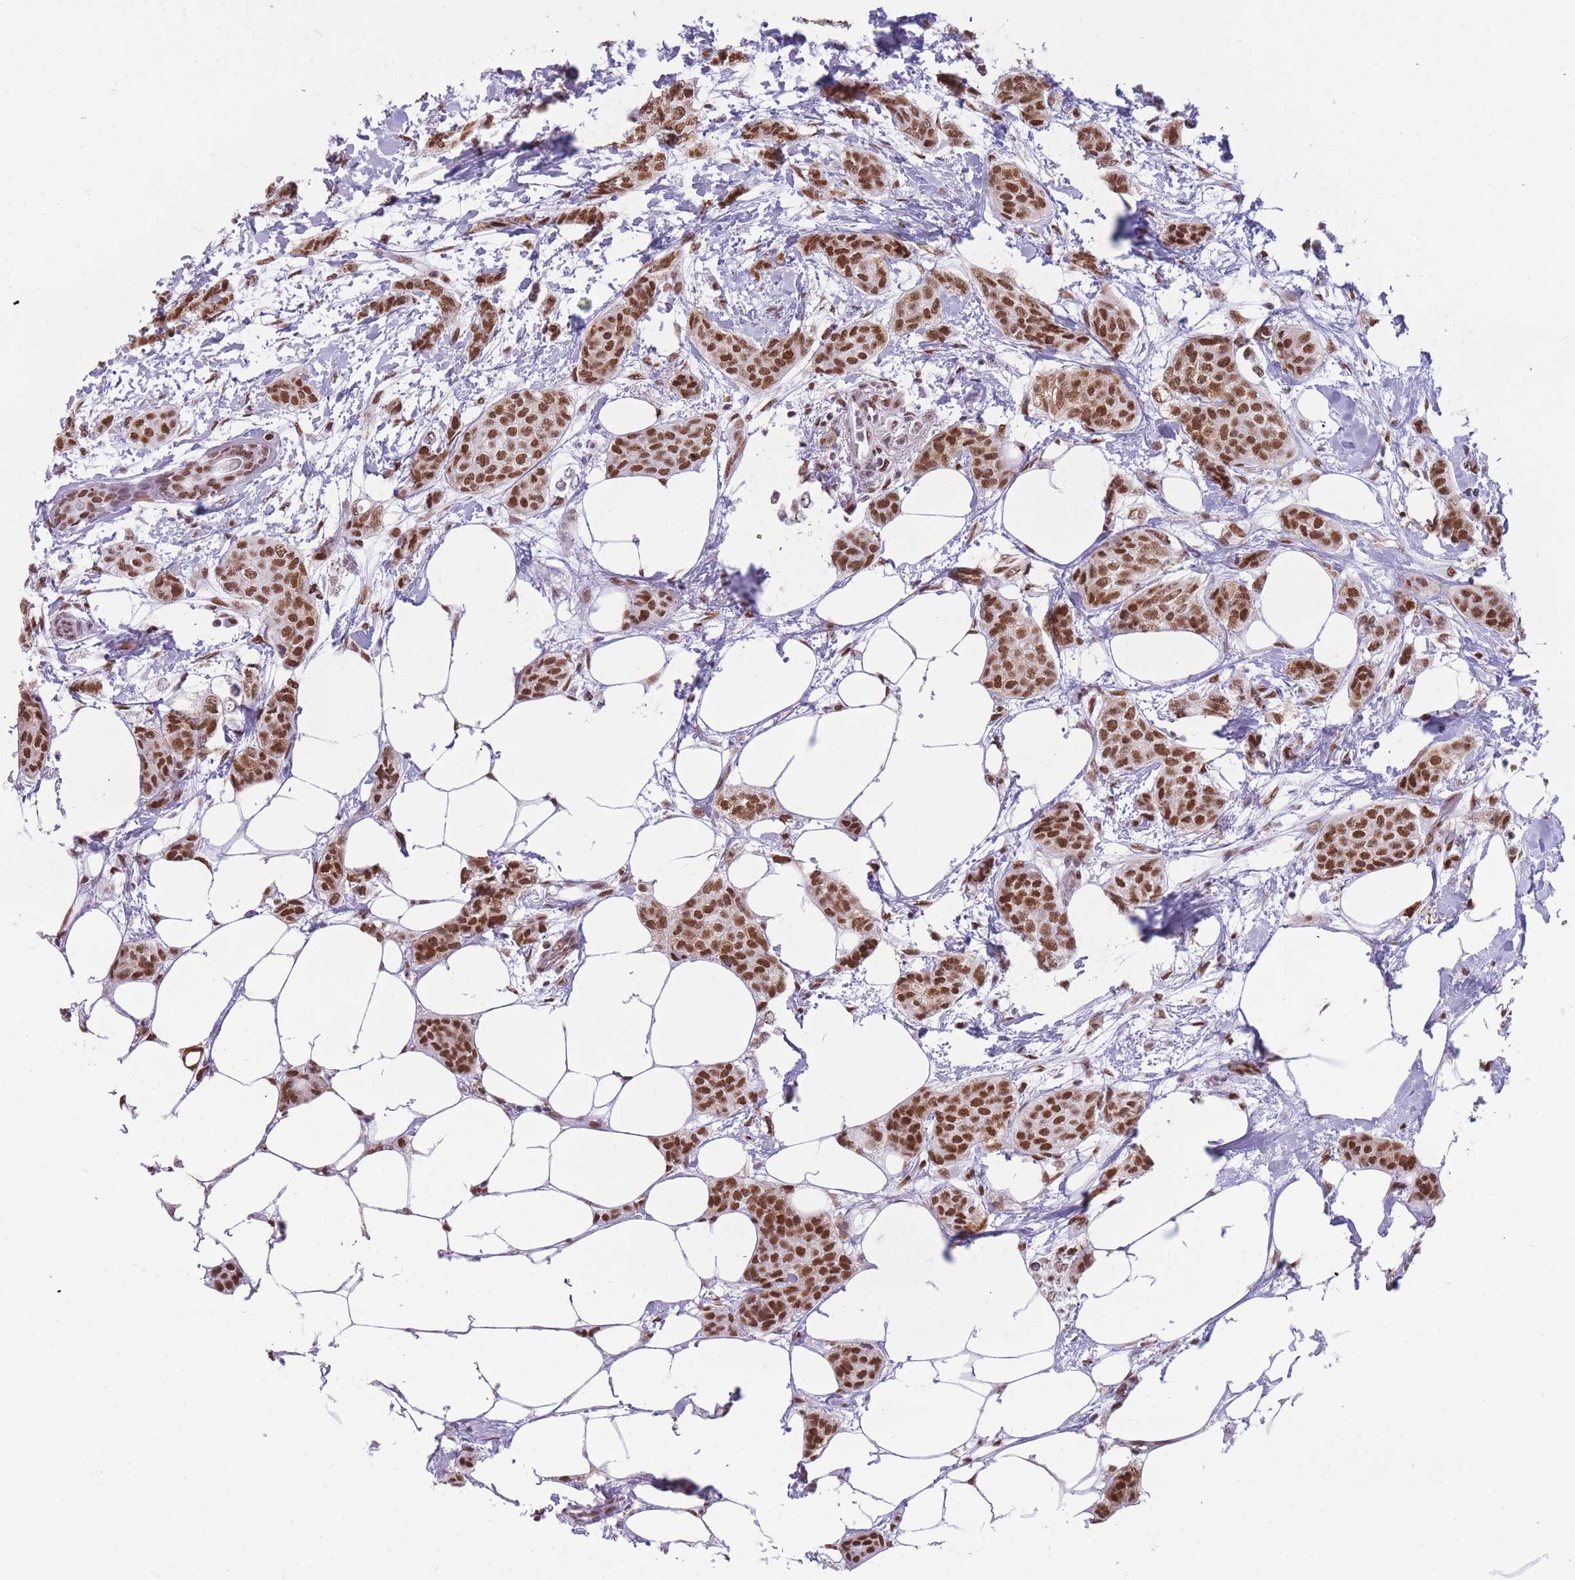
{"staining": {"intensity": "strong", "quantity": ">75%", "location": "nuclear"}, "tissue": "breast cancer", "cell_type": "Tumor cells", "image_type": "cancer", "snomed": [{"axis": "morphology", "description": "Duct carcinoma"}, {"axis": "topography", "description": "Breast"}], "caption": "Protein staining of breast cancer (invasive ductal carcinoma) tissue shows strong nuclear positivity in approximately >75% of tumor cells.", "gene": "HNRNPUL1", "patient": {"sex": "female", "age": 72}}